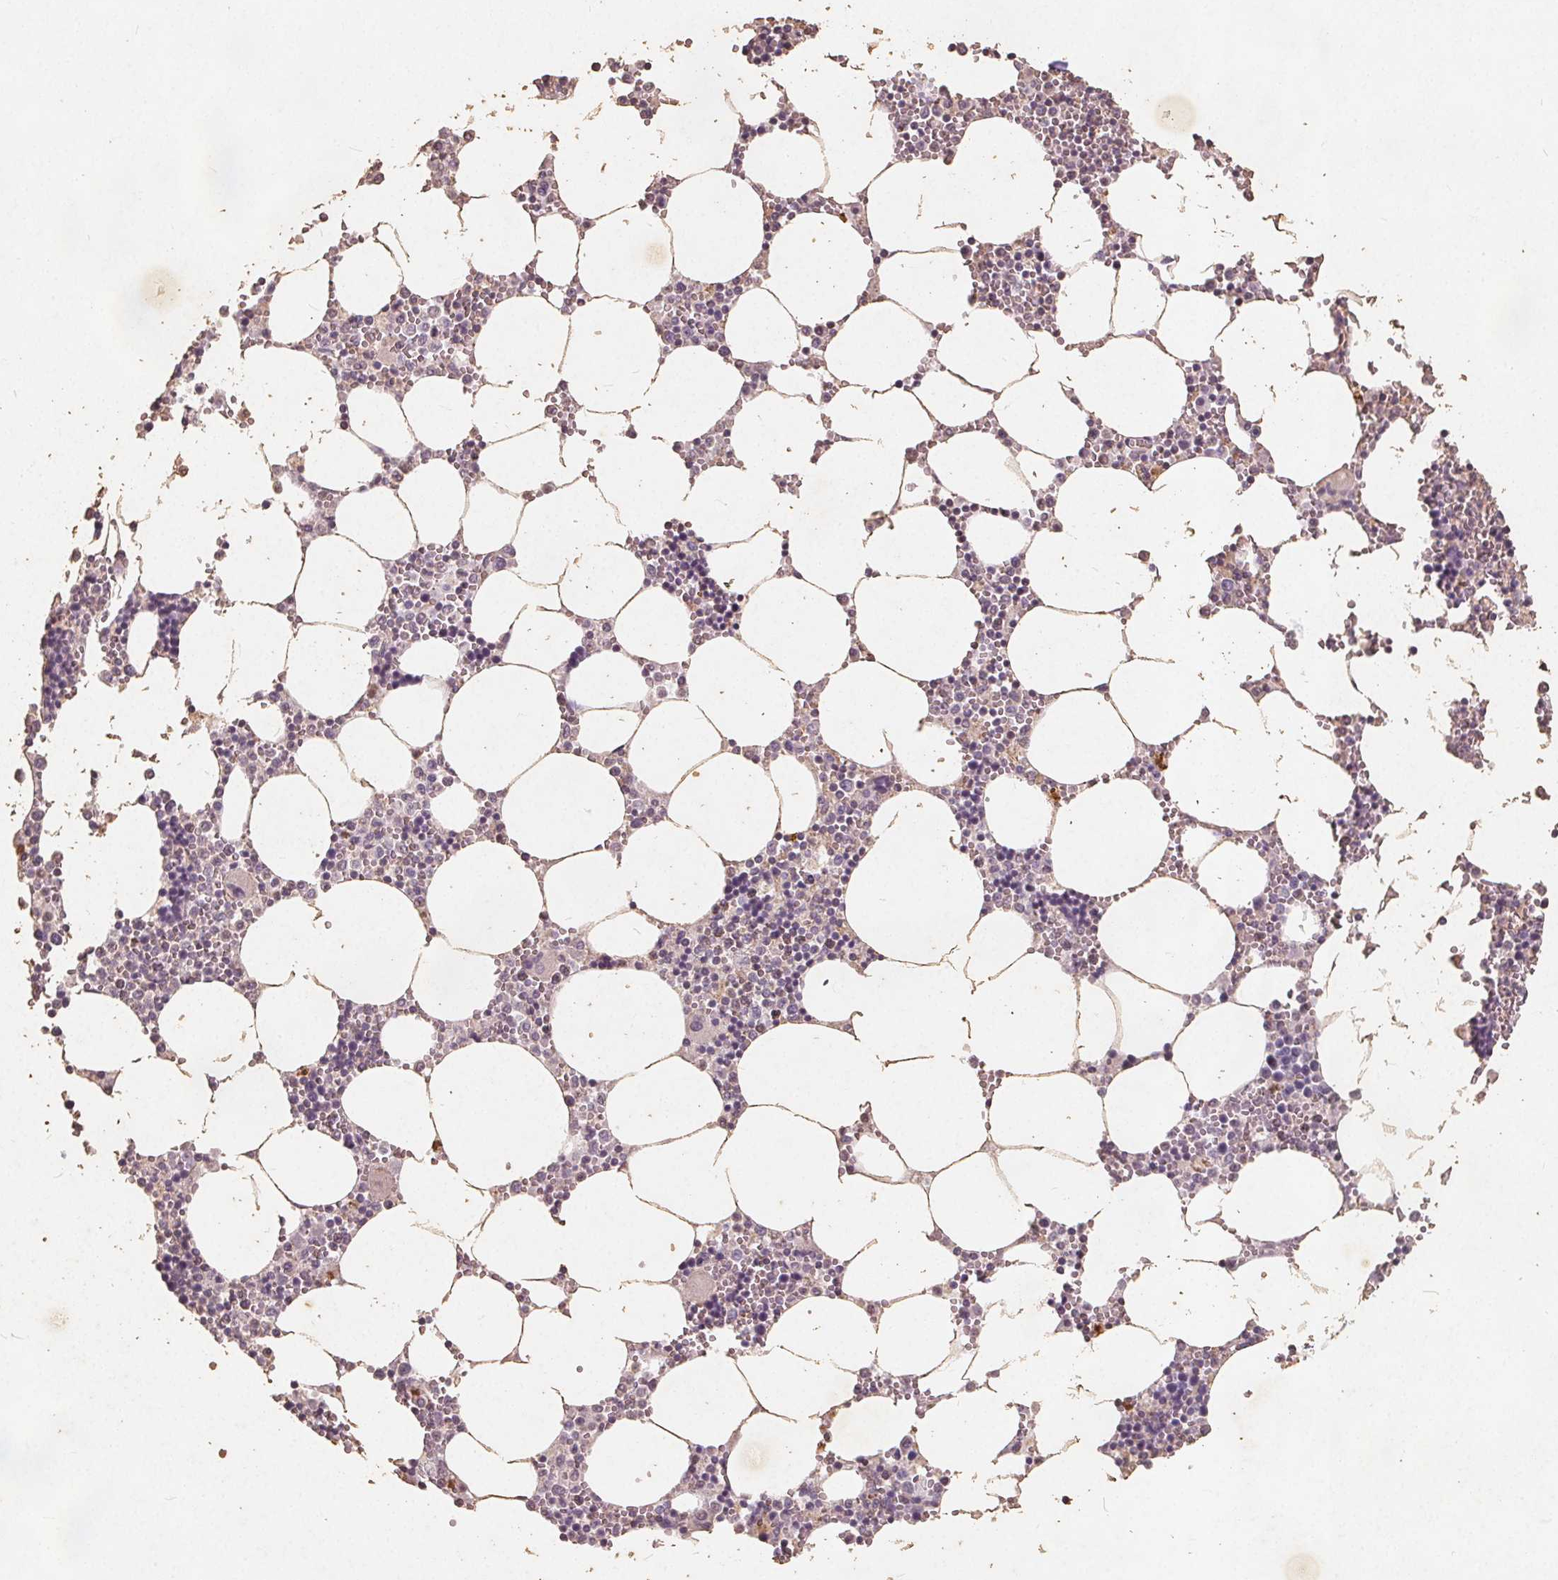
{"staining": {"intensity": "negative", "quantity": "none", "location": "none"}, "tissue": "bone marrow", "cell_type": "Hematopoietic cells", "image_type": "normal", "snomed": [{"axis": "morphology", "description": "Normal tissue, NOS"}, {"axis": "topography", "description": "Bone marrow"}], "caption": "There is no significant expression in hematopoietic cells of bone marrow.", "gene": "C19orf84", "patient": {"sex": "male", "age": 54}}